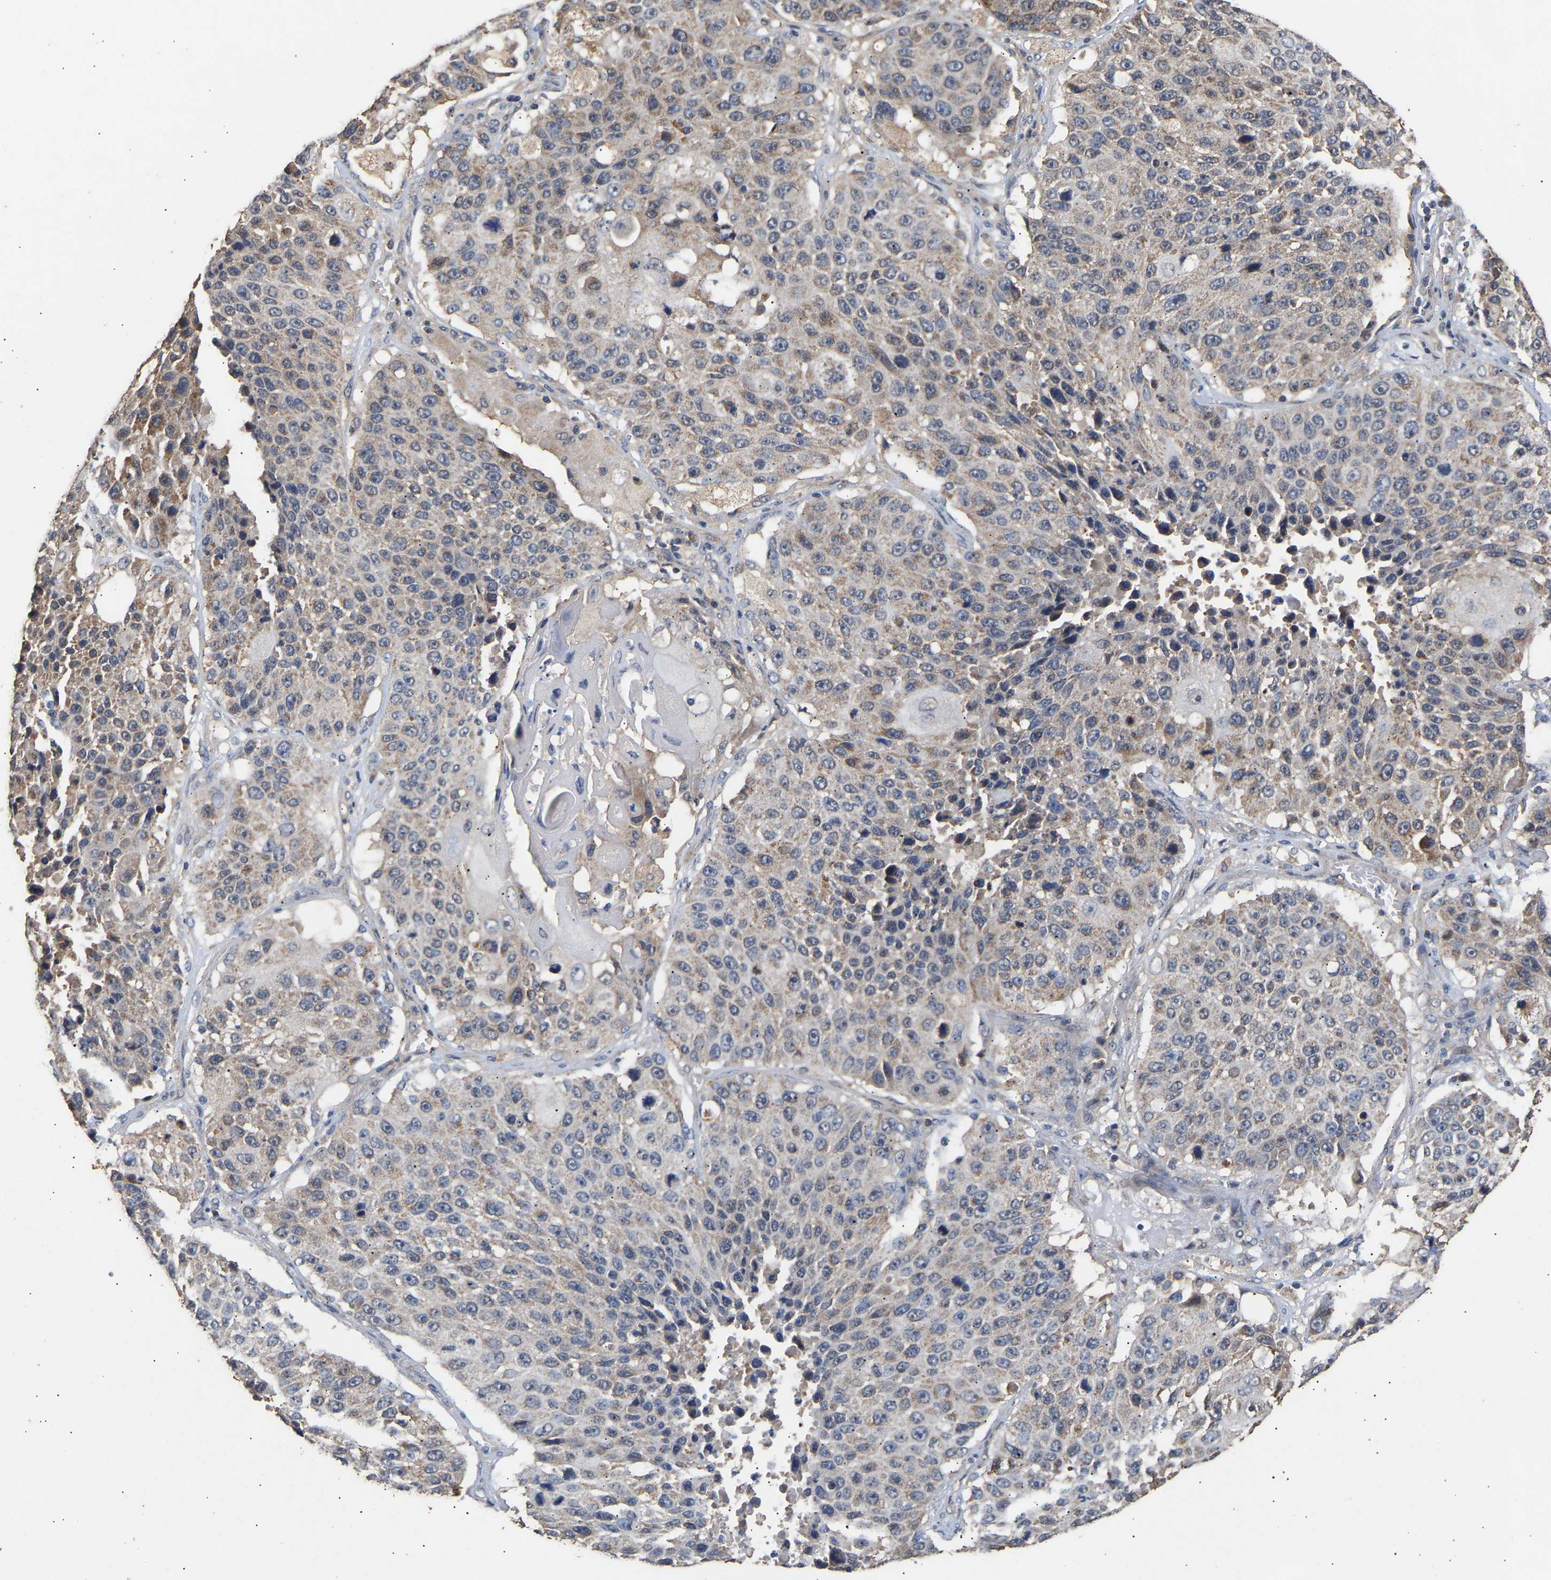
{"staining": {"intensity": "weak", "quantity": "25%-75%", "location": "cytoplasmic/membranous"}, "tissue": "lung cancer", "cell_type": "Tumor cells", "image_type": "cancer", "snomed": [{"axis": "morphology", "description": "Squamous cell carcinoma, NOS"}, {"axis": "topography", "description": "Lung"}], "caption": "Immunohistochemical staining of human squamous cell carcinoma (lung) exhibits weak cytoplasmic/membranous protein expression in about 25%-75% of tumor cells.", "gene": "ZNF26", "patient": {"sex": "male", "age": 61}}